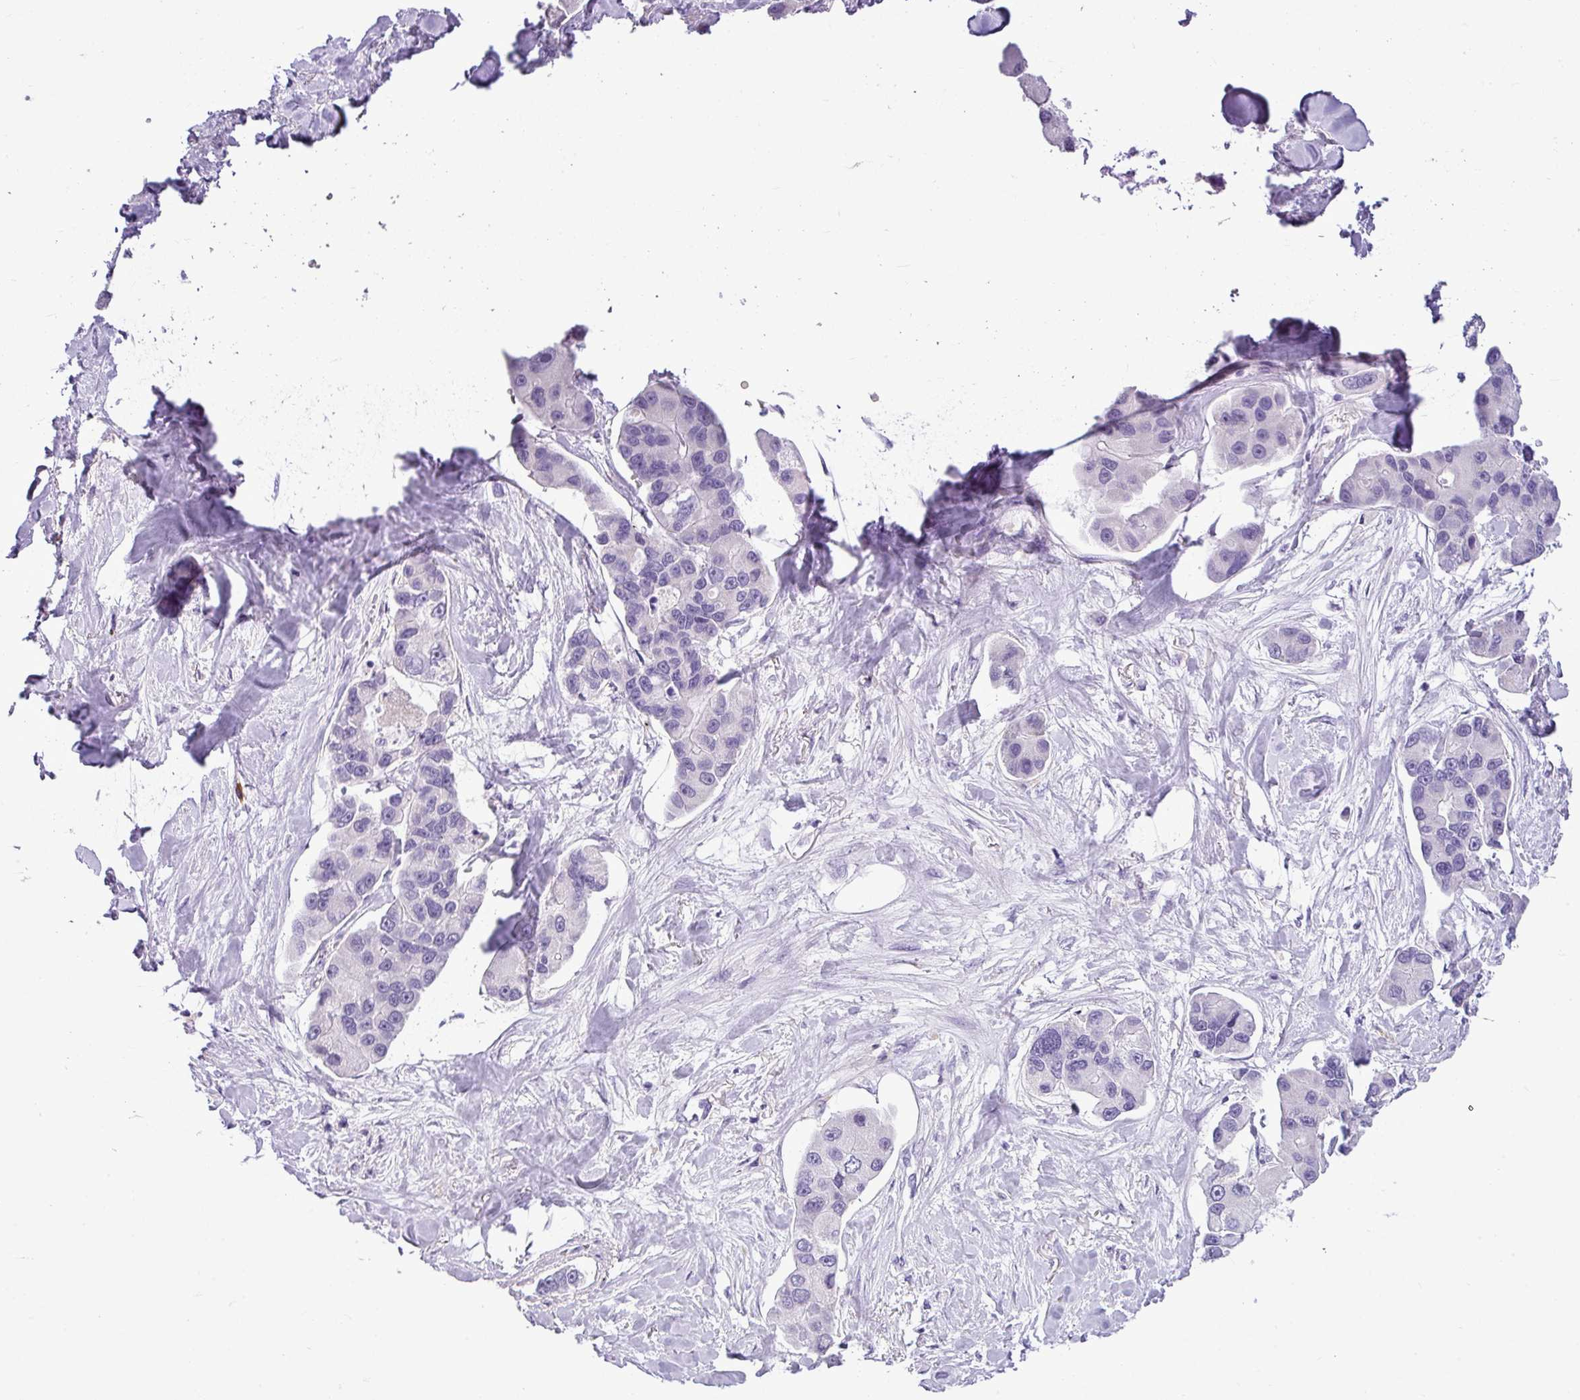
{"staining": {"intensity": "negative", "quantity": "none", "location": "none"}, "tissue": "lung cancer", "cell_type": "Tumor cells", "image_type": "cancer", "snomed": [{"axis": "morphology", "description": "Adenocarcinoma, NOS"}, {"axis": "topography", "description": "Lung"}], "caption": "An immunohistochemistry image of lung cancer is shown. There is no staining in tumor cells of lung cancer.", "gene": "IL17A", "patient": {"sex": "female", "age": 54}}